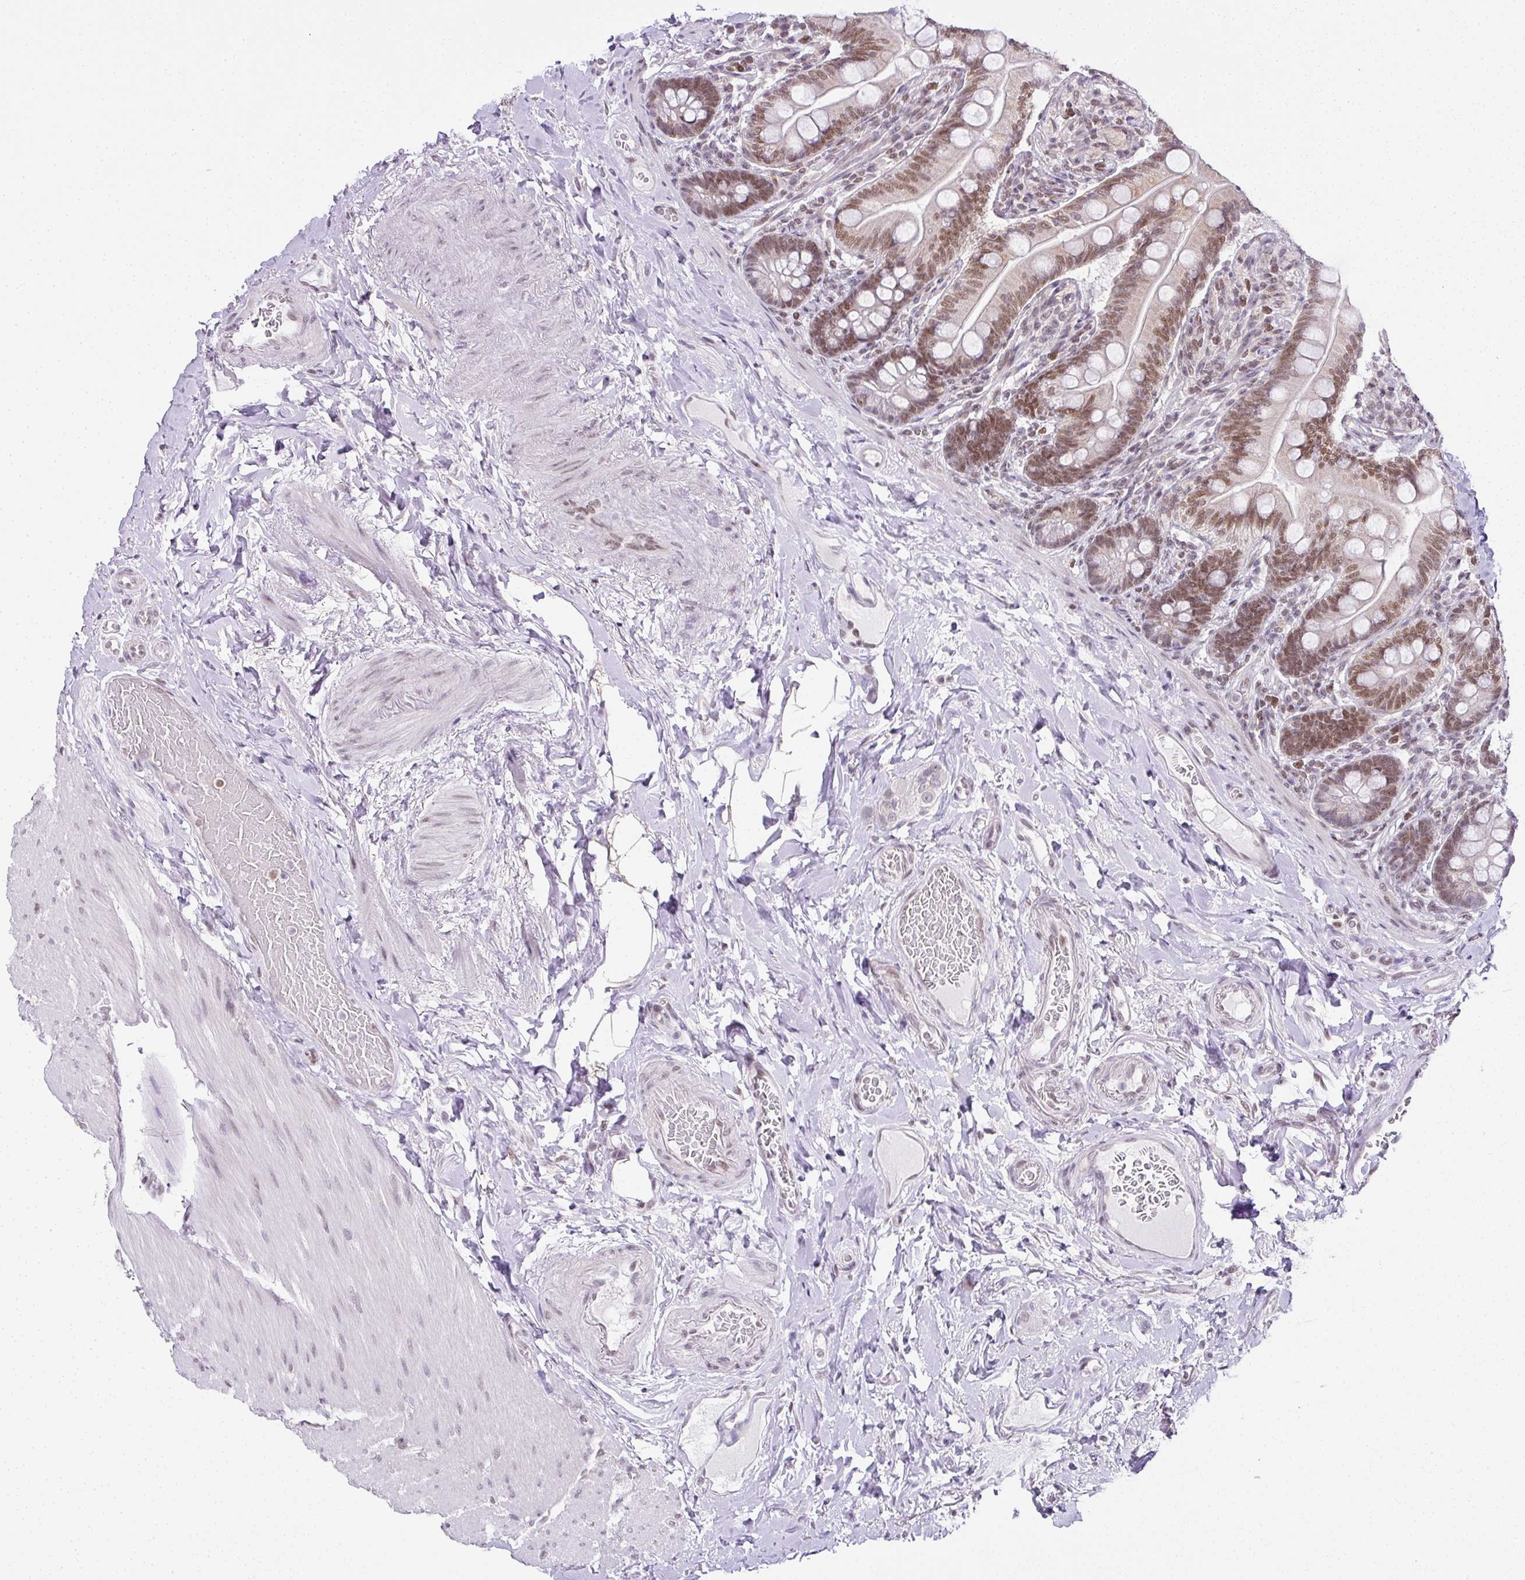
{"staining": {"intensity": "moderate", "quantity": ">75%", "location": "nuclear"}, "tissue": "small intestine", "cell_type": "Glandular cells", "image_type": "normal", "snomed": [{"axis": "morphology", "description": "Normal tissue, NOS"}, {"axis": "topography", "description": "Small intestine"}], "caption": "Immunohistochemical staining of benign human small intestine shows >75% levels of moderate nuclear protein staining in about >75% of glandular cells.", "gene": "FAM32A", "patient": {"sex": "female", "age": 64}}